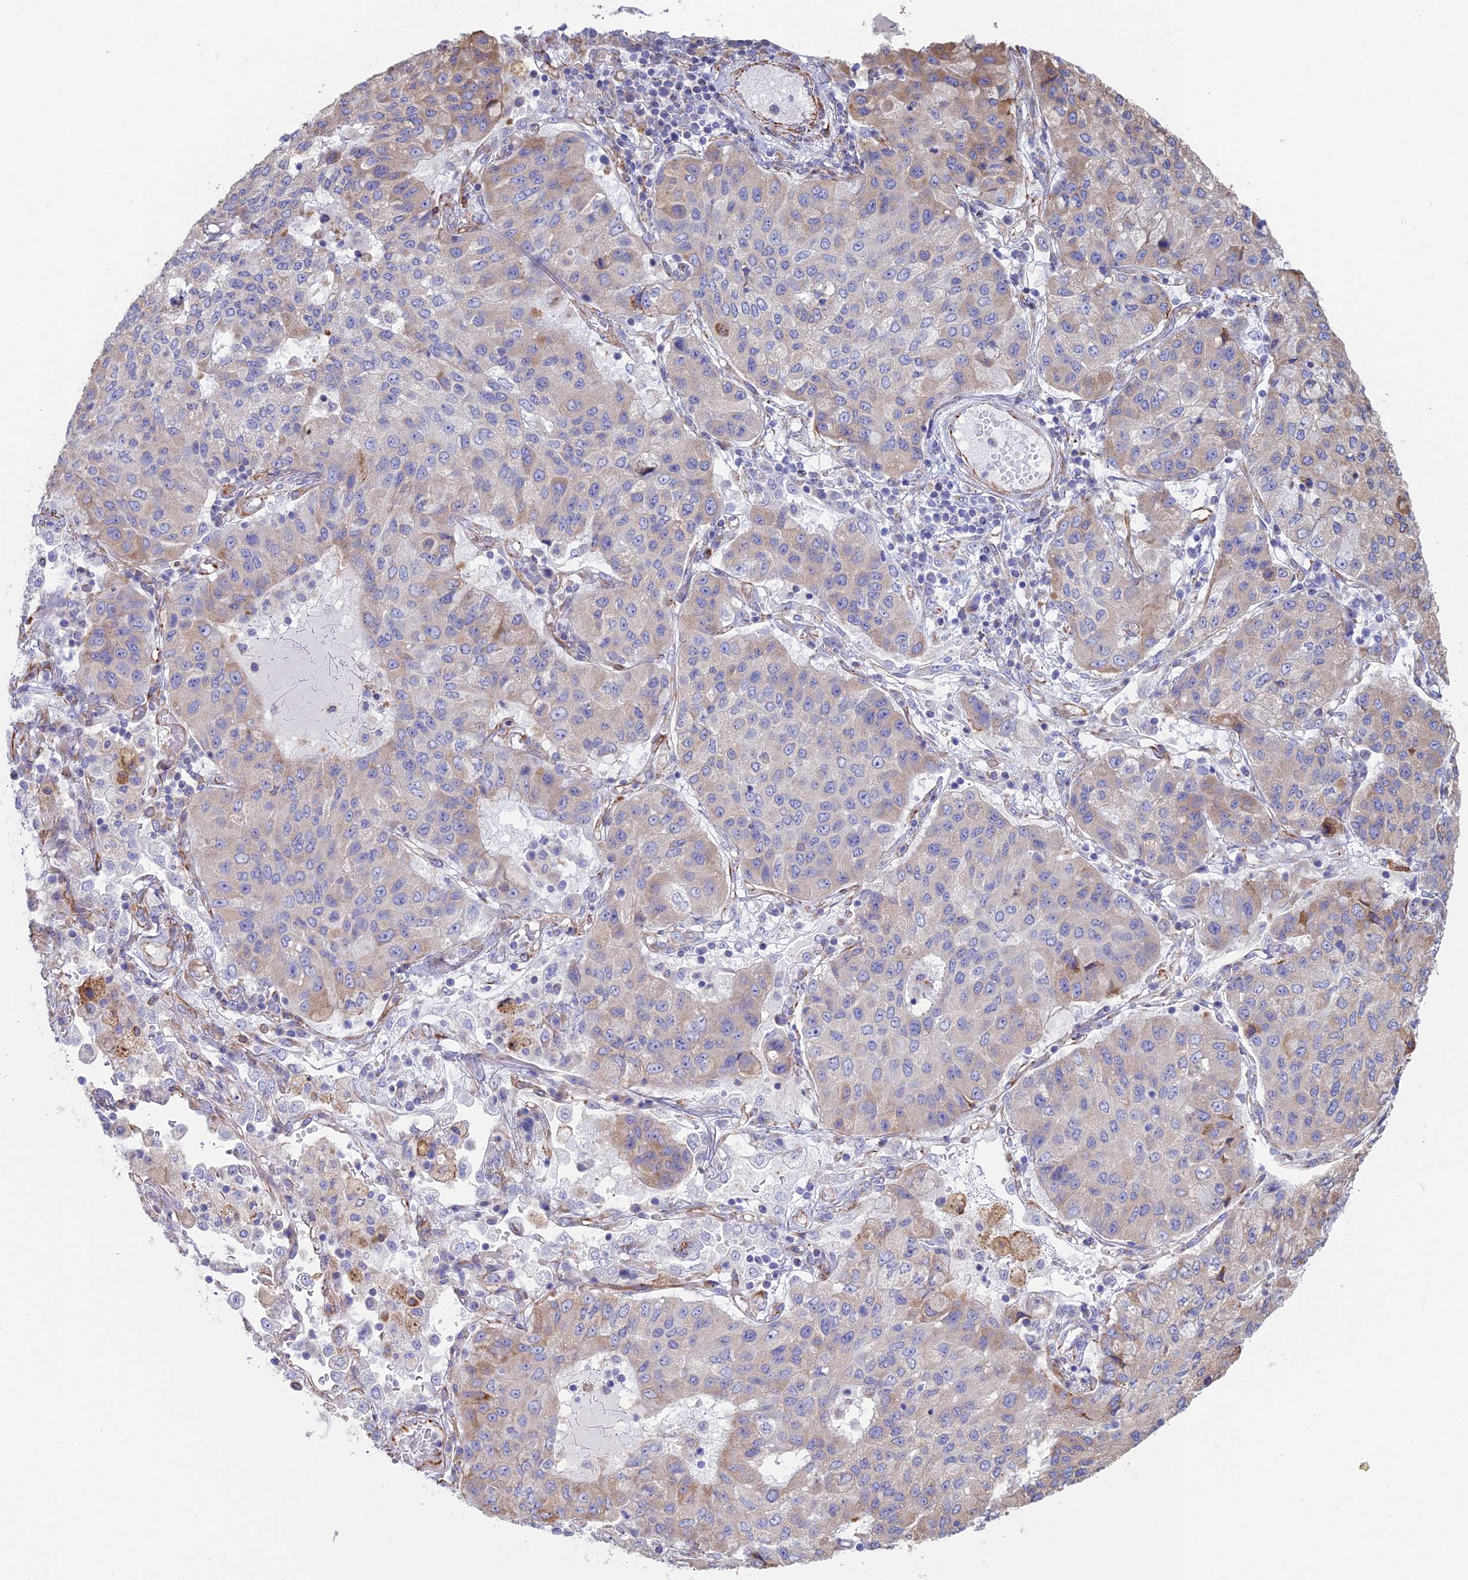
{"staining": {"intensity": "weak", "quantity": "<25%", "location": "cytoplasmic/membranous"}, "tissue": "lung cancer", "cell_type": "Tumor cells", "image_type": "cancer", "snomed": [{"axis": "morphology", "description": "Squamous cell carcinoma, NOS"}, {"axis": "topography", "description": "Lung"}], "caption": "Immunohistochemistry (IHC) photomicrograph of neoplastic tissue: squamous cell carcinoma (lung) stained with DAB shows no significant protein expression in tumor cells.", "gene": "CLVS2", "patient": {"sex": "male", "age": 74}}